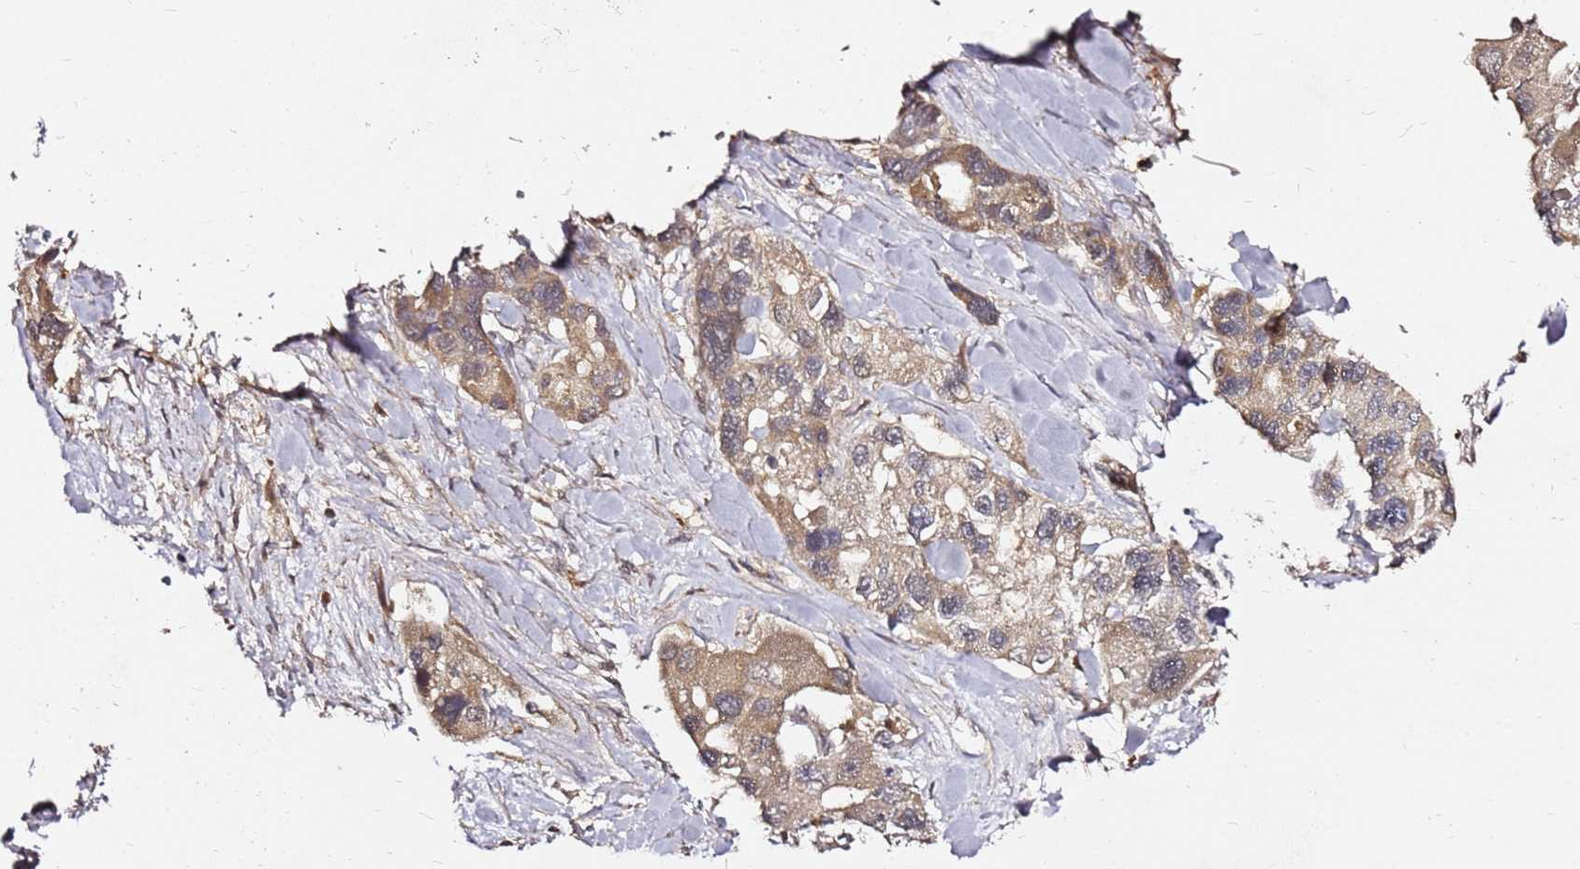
{"staining": {"intensity": "moderate", "quantity": "25%-75%", "location": "cytoplasmic/membranous"}, "tissue": "lung cancer", "cell_type": "Tumor cells", "image_type": "cancer", "snomed": [{"axis": "morphology", "description": "Adenocarcinoma, NOS"}, {"axis": "topography", "description": "Lung"}], "caption": "Lung cancer was stained to show a protein in brown. There is medium levels of moderate cytoplasmic/membranous expression in about 25%-75% of tumor cells. The staining was performed using DAB (3,3'-diaminobenzidine) to visualize the protein expression in brown, while the nuclei were stained in blue with hematoxylin (Magnification: 20x).", "gene": "C6orf136", "patient": {"sex": "female", "age": 54}}